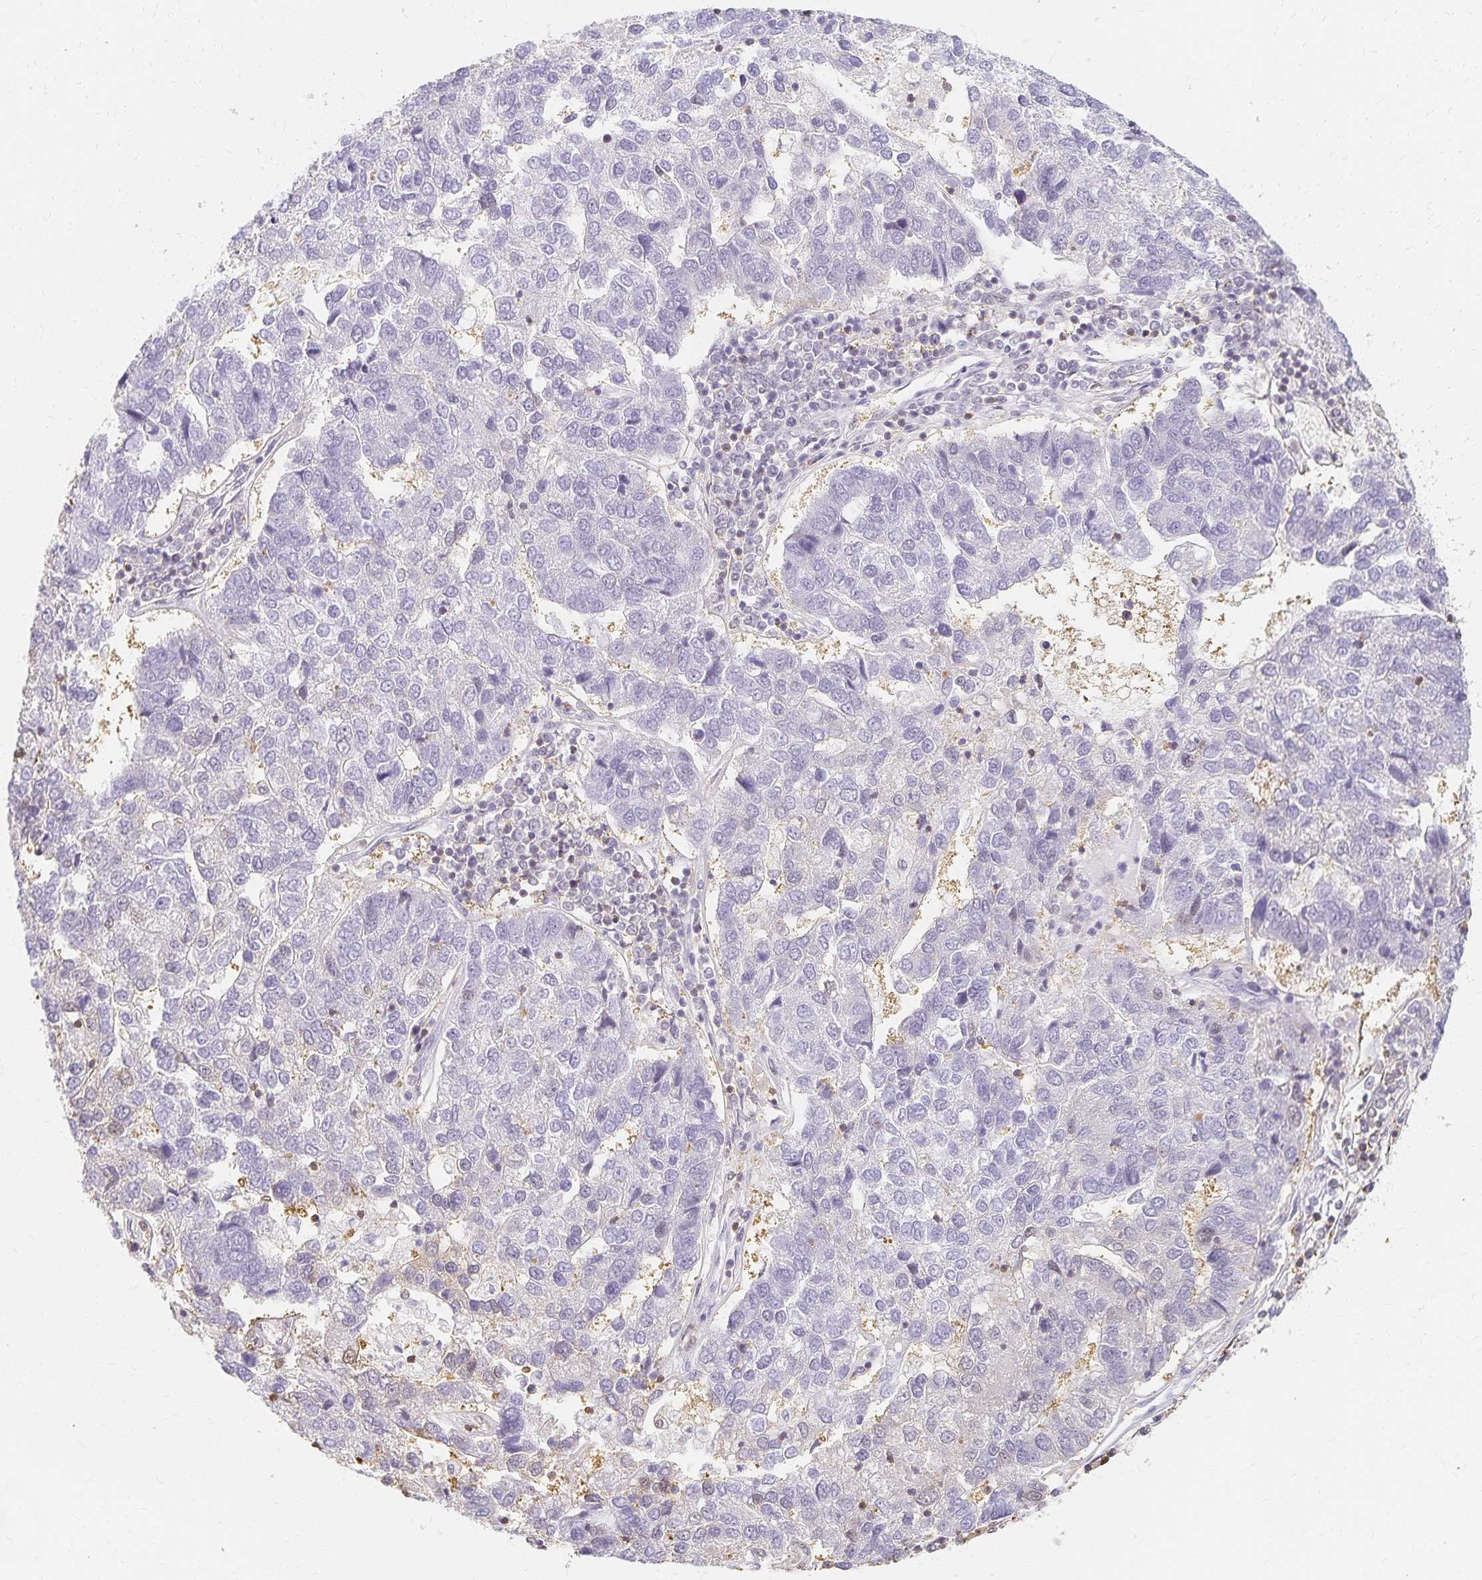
{"staining": {"intensity": "negative", "quantity": "none", "location": "none"}, "tissue": "pancreatic cancer", "cell_type": "Tumor cells", "image_type": "cancer", "snomed": [{"axis": "morphology", "description": "Adenocarcinoma, NOS"}, {"axis": "topography", "description": "Pancreas"}], "caption": "This is an immunohistochemistry histopathology image of pancreatic cancer (adenocarcinoma). There is no expression in tumor cells.", "gene": "AZGP1", "patient": {"sex": "female", "age": 61}}